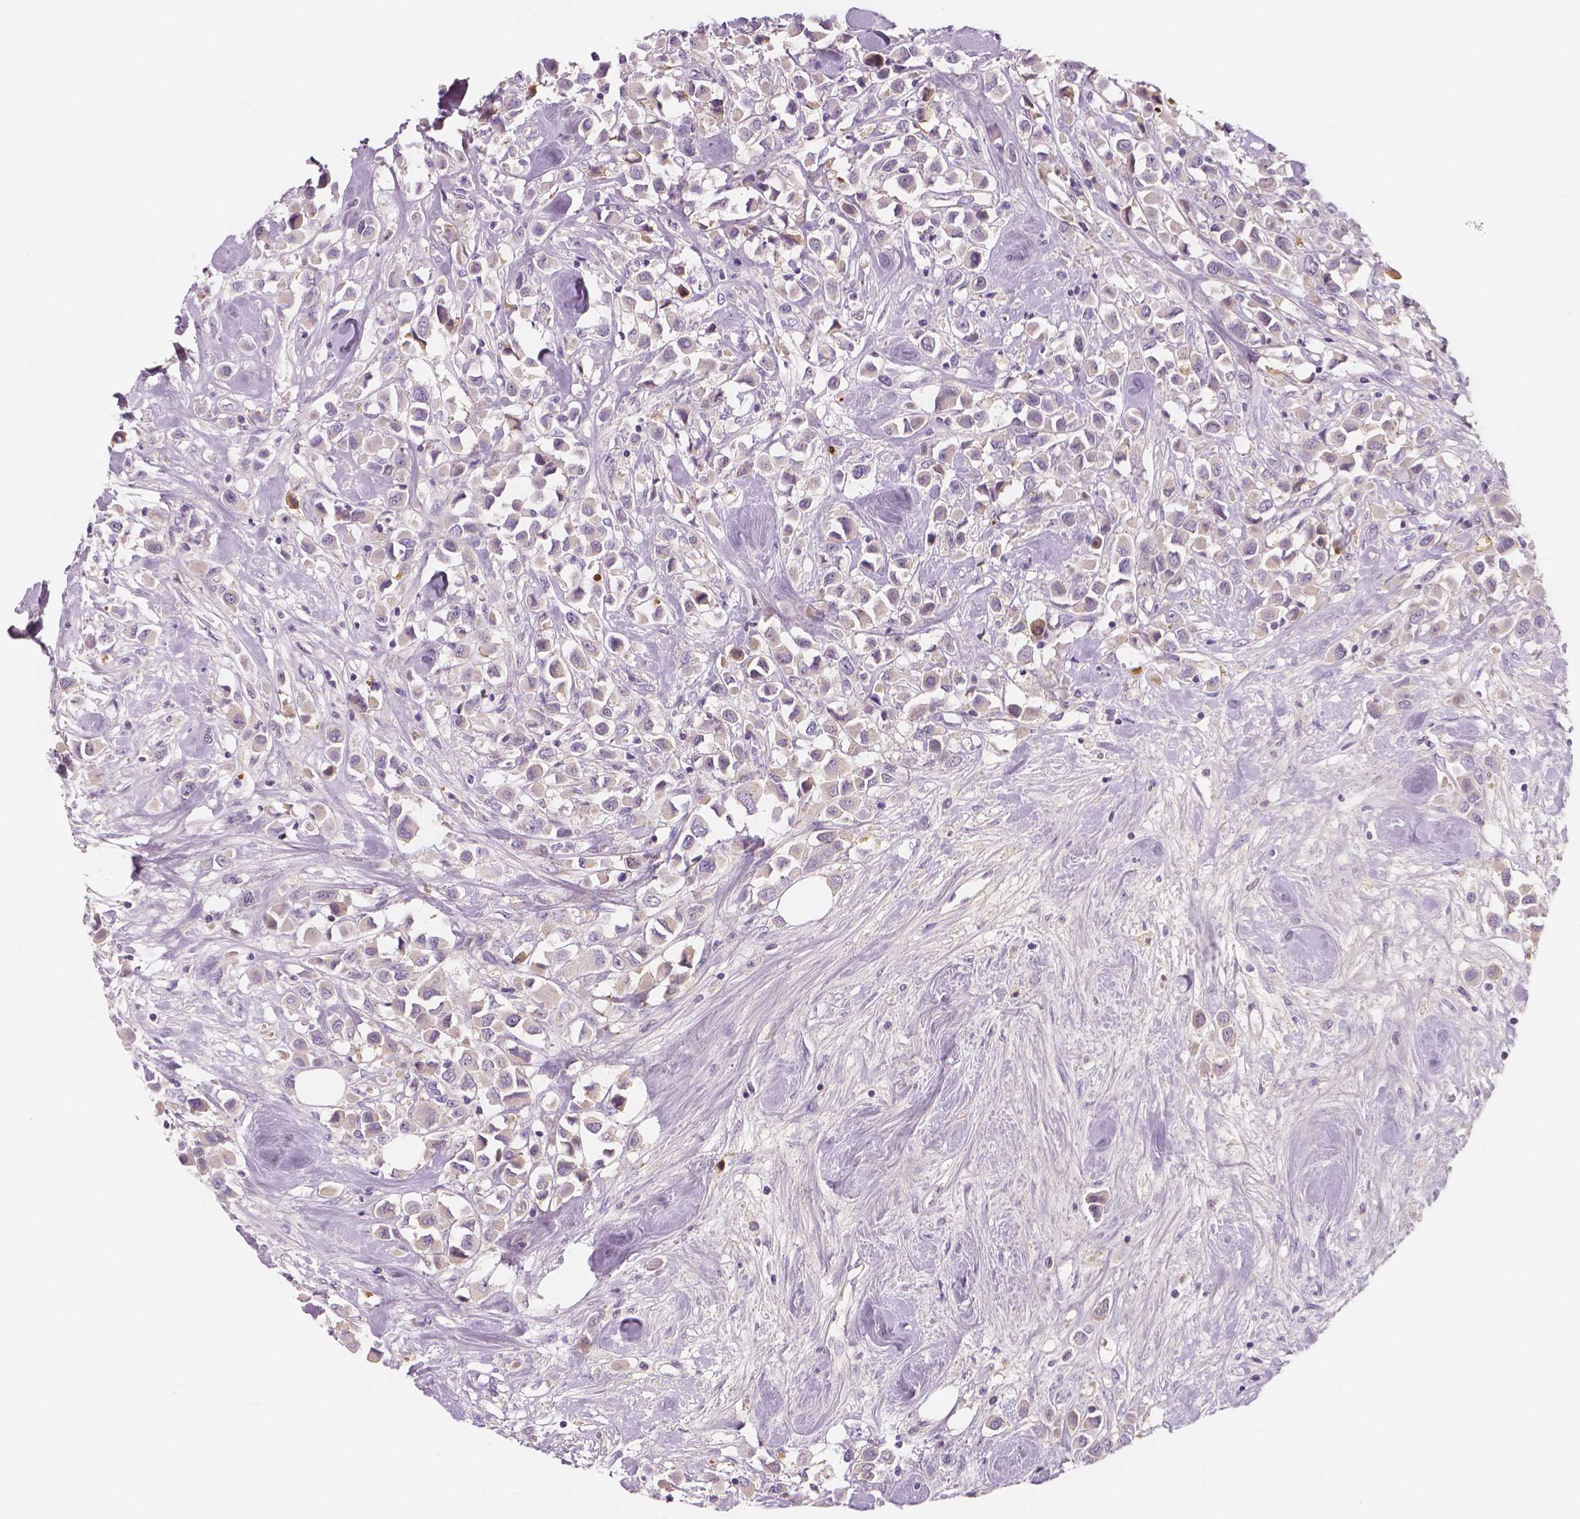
{"staining": {"intensity": "negative", "quantity": "none", "location": "none"}, "tissue": "breast cancer", "cell_type": "Tumor cells", "image_type": "cancer", "snomed": [{"axis": "morphology", "description": "Duct carcinoma"}, {"axis": "topography", "description": "Breast"}], "caption": "A histopathology image of breast intraductal carcinoma stained for a protein exhibits no brown staining in tumor cells.", "gene": "APOA4", "patient": {"sex": "female", "age": 61}}